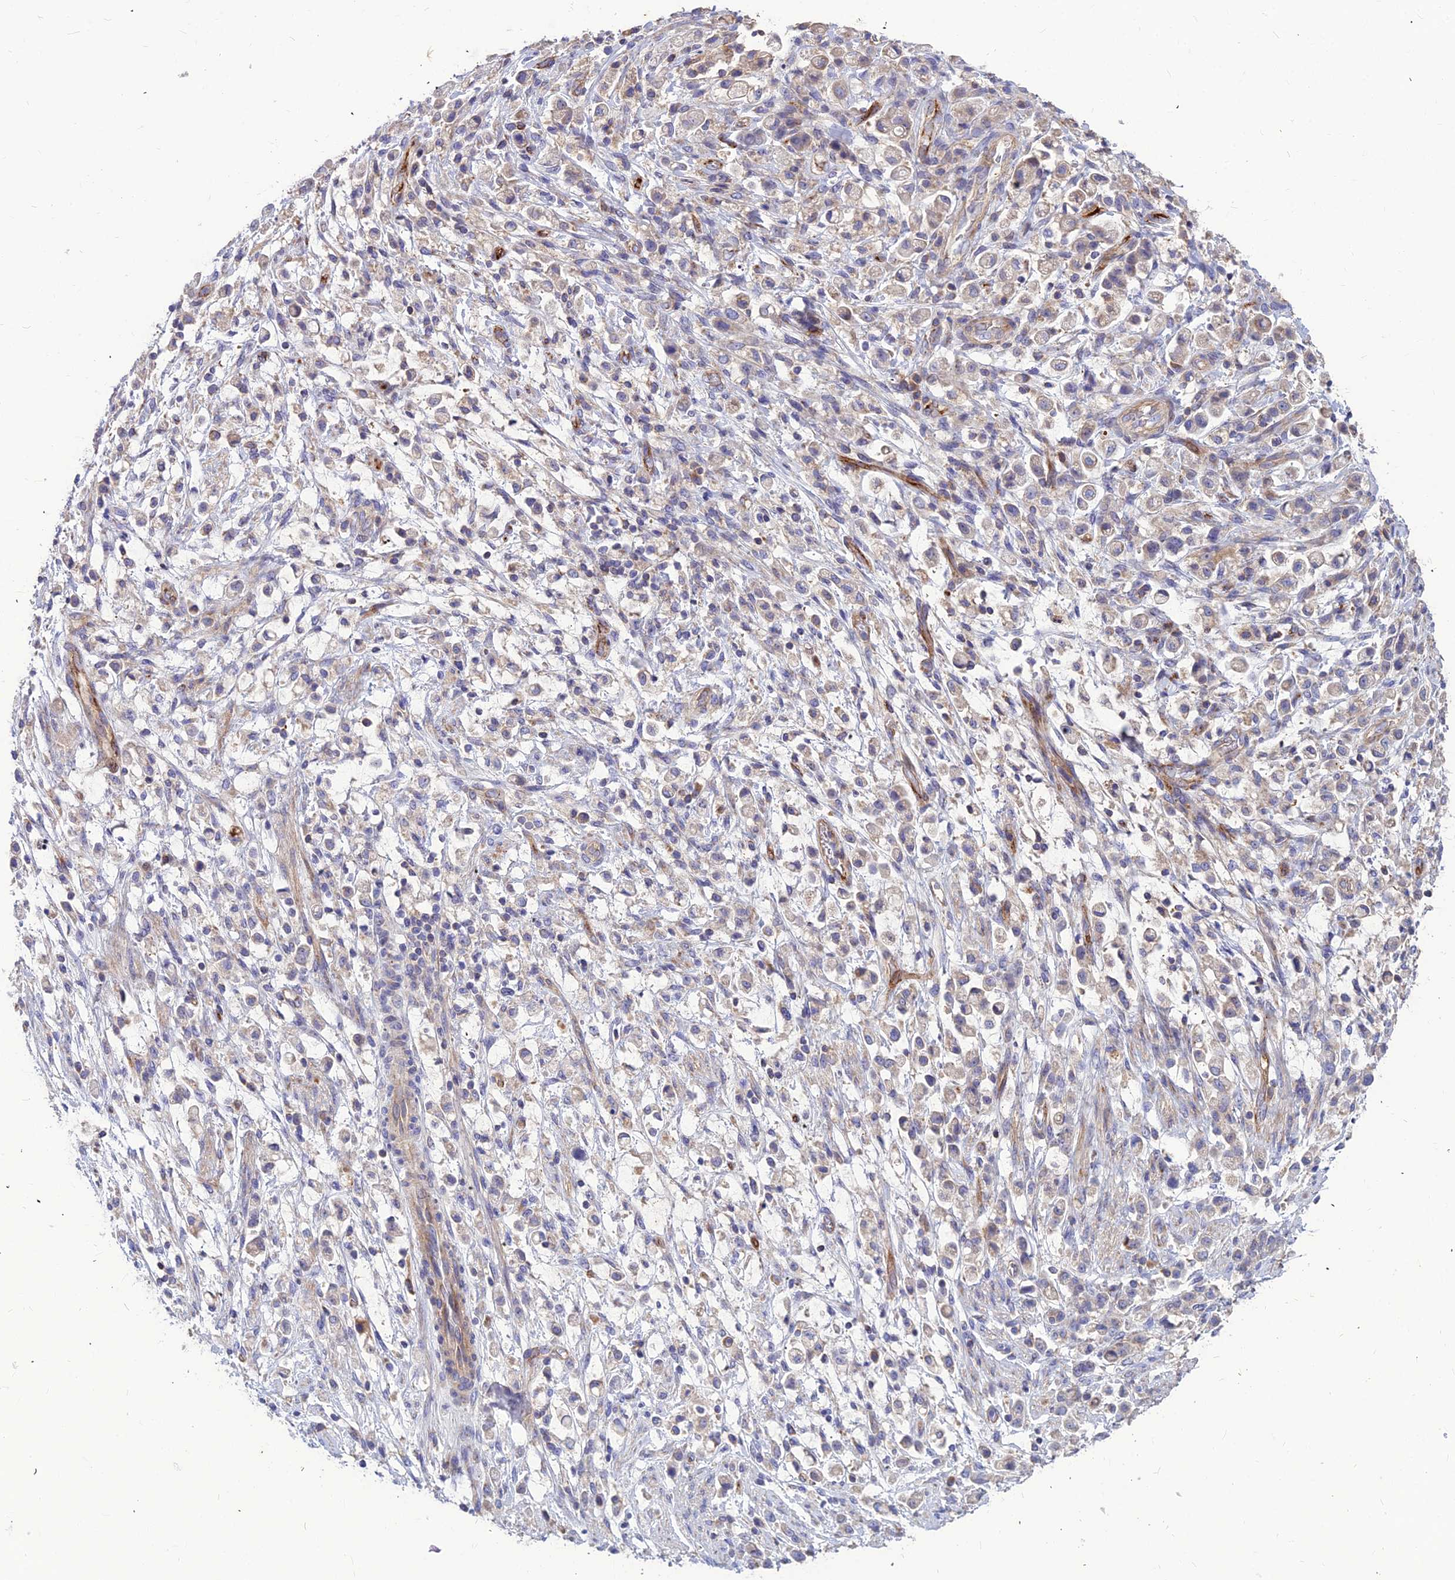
{"staining": {"intensity": "negative", "quantity": "none", "location": "none"}, "tissue": "stomach cancer", "cell_type": "Tumor cells", "image_type": "cancer", "snomed": [{"axis": "morphology", "description": "Adenocarcinoma, NOS"}, {"axis": "topography", "description": "Stomach"}], "caption": "This histopathology image is of stomach cancer stained with IHC to label a protein in brown with the nuclei are counter-stained blue. There is no expression in tumor cells. (Brightfield microscopy of DAB (3,3'-diaminobenzidine) immunohistochemistry (IHC) at high magnification).", "gene": "ASPHD1", "patient": {"sex": "female", "age": 60}}